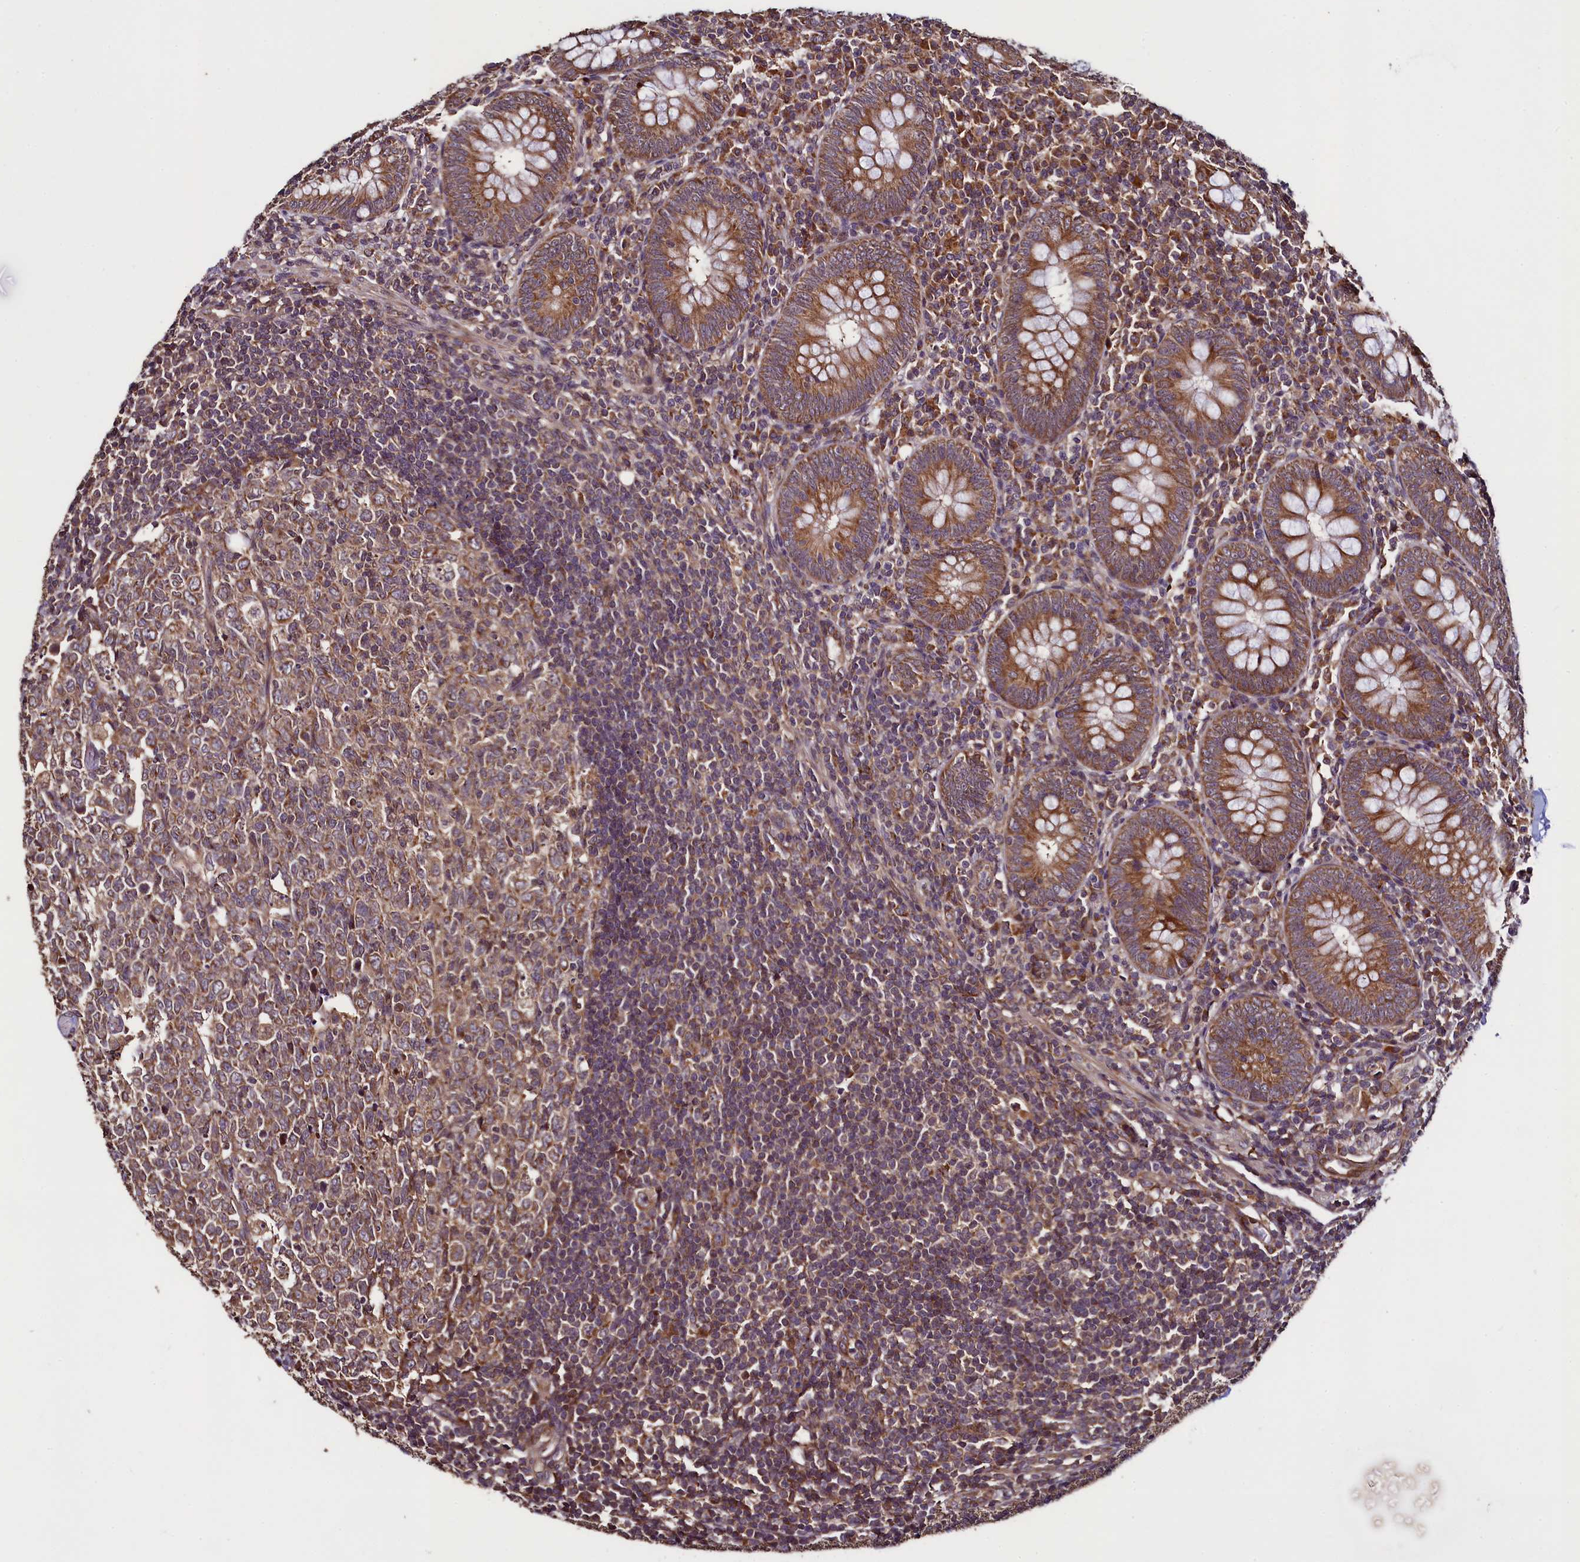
{"staining": {"intensity": "moderate", "quantity": ">75%", "location": "cytoplasmic/membranous"}, "tissue": "appendix", "cell_type": "Glandular cells", "image_type": "normal", "snomed": [{"axis": "morphology", "description": "Normal tissue, NOS"}, {"axis": "topography", "description": "Appendix"}], "caption": "About >75% of glandular cells in normal appendix display moderate cytoplasmic/membranous protein expression as visualized by brown immunohistochemical staining.", "gene": "RBFA", "patient": {"sex": "male", "age": 14}}